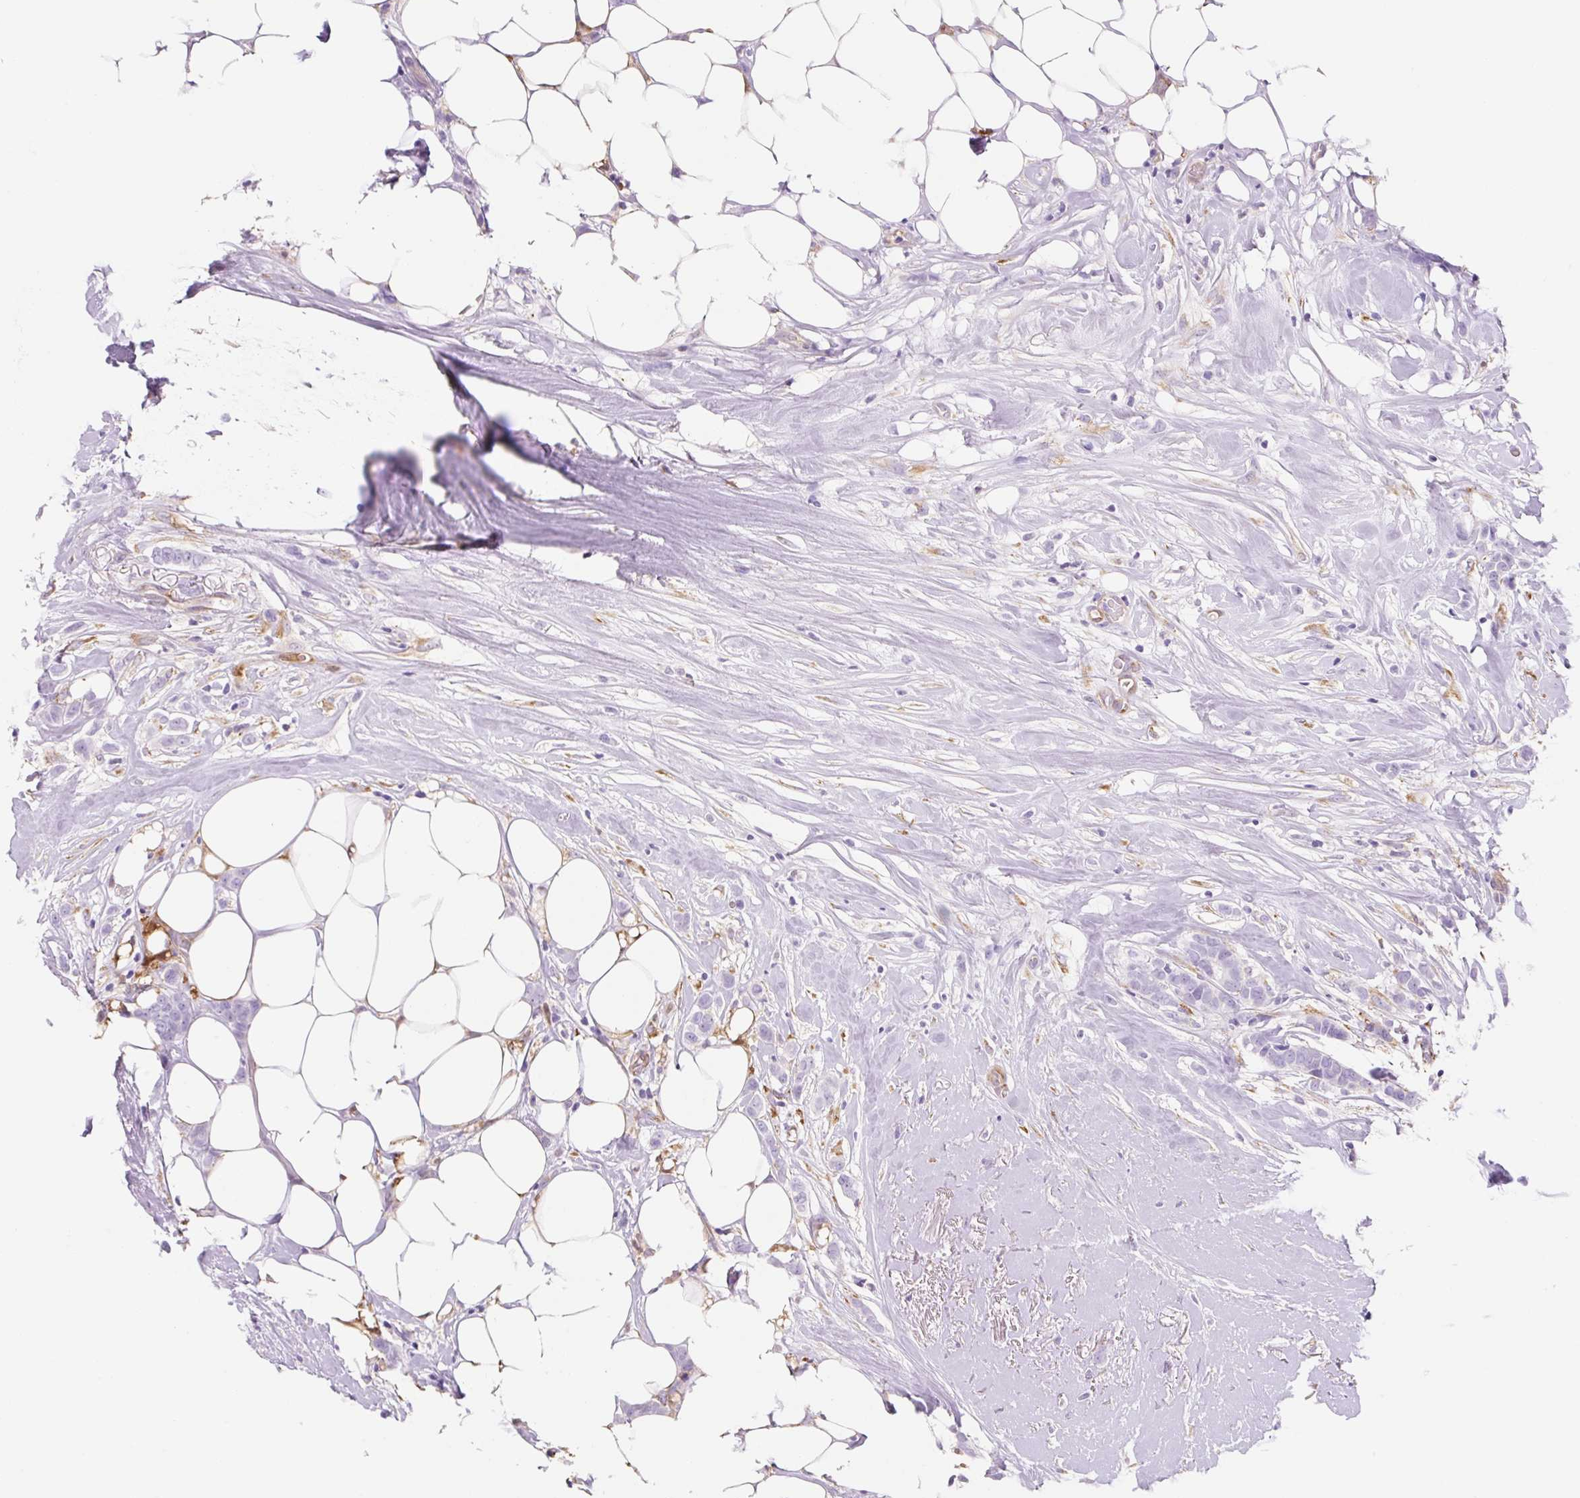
{"staining": {"intensity": "negative", "quantity": "none", "location": "none"}, "tissue": "breast cancer", "cell_type": "Tumor cells", "image_type": "cancer", "snomed": [{"axis": "morphology", "description": "Duct carcinoma"}, {"axis": "topography", "description": "Breast"}], "caption": "Intraductal carcinoma (breast) was stained to show a protein in brown. There is no significant staining in tumor cells.", "gene": "FABP5", "patient": {"sex": "female", "age": 80}}